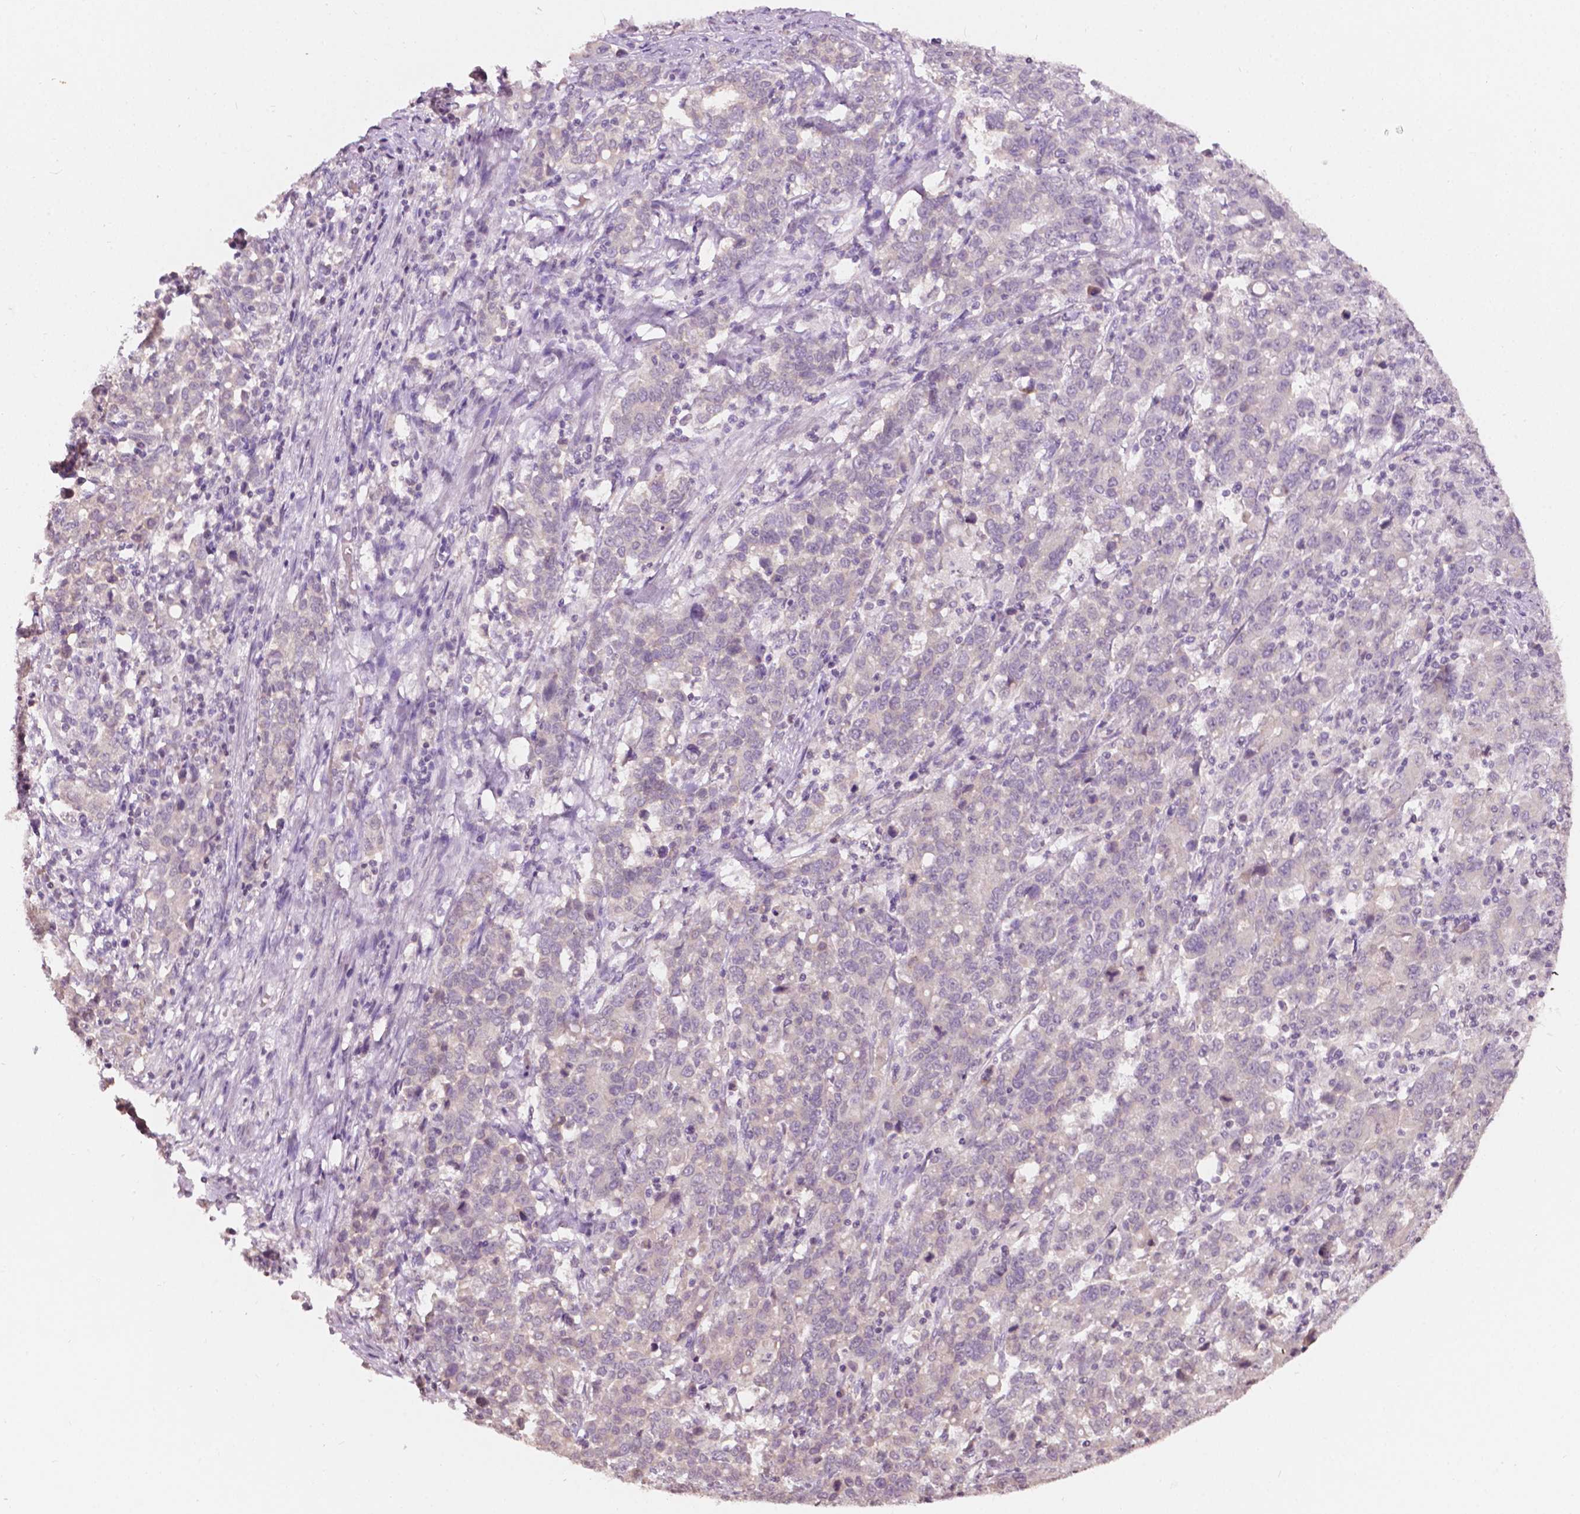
{"staining": {"intensity": "negative", "quantity": "none", "location": "none"}, "tissue": "stomach cancer", "cell_type": "Tumor cells", "image_type": "cancer", "snomed": [{"axis": "morphology", "description": "Adenocarcinoma, NOS"}, {"axis": "topography", "description": "Stomach, upper"}], "caption": "Tumor cells are negative for brown protein staining in stomach adenocarcinoma.", "gene": "NOS1AP", "patient": {"sex": "male", "age": 69}}